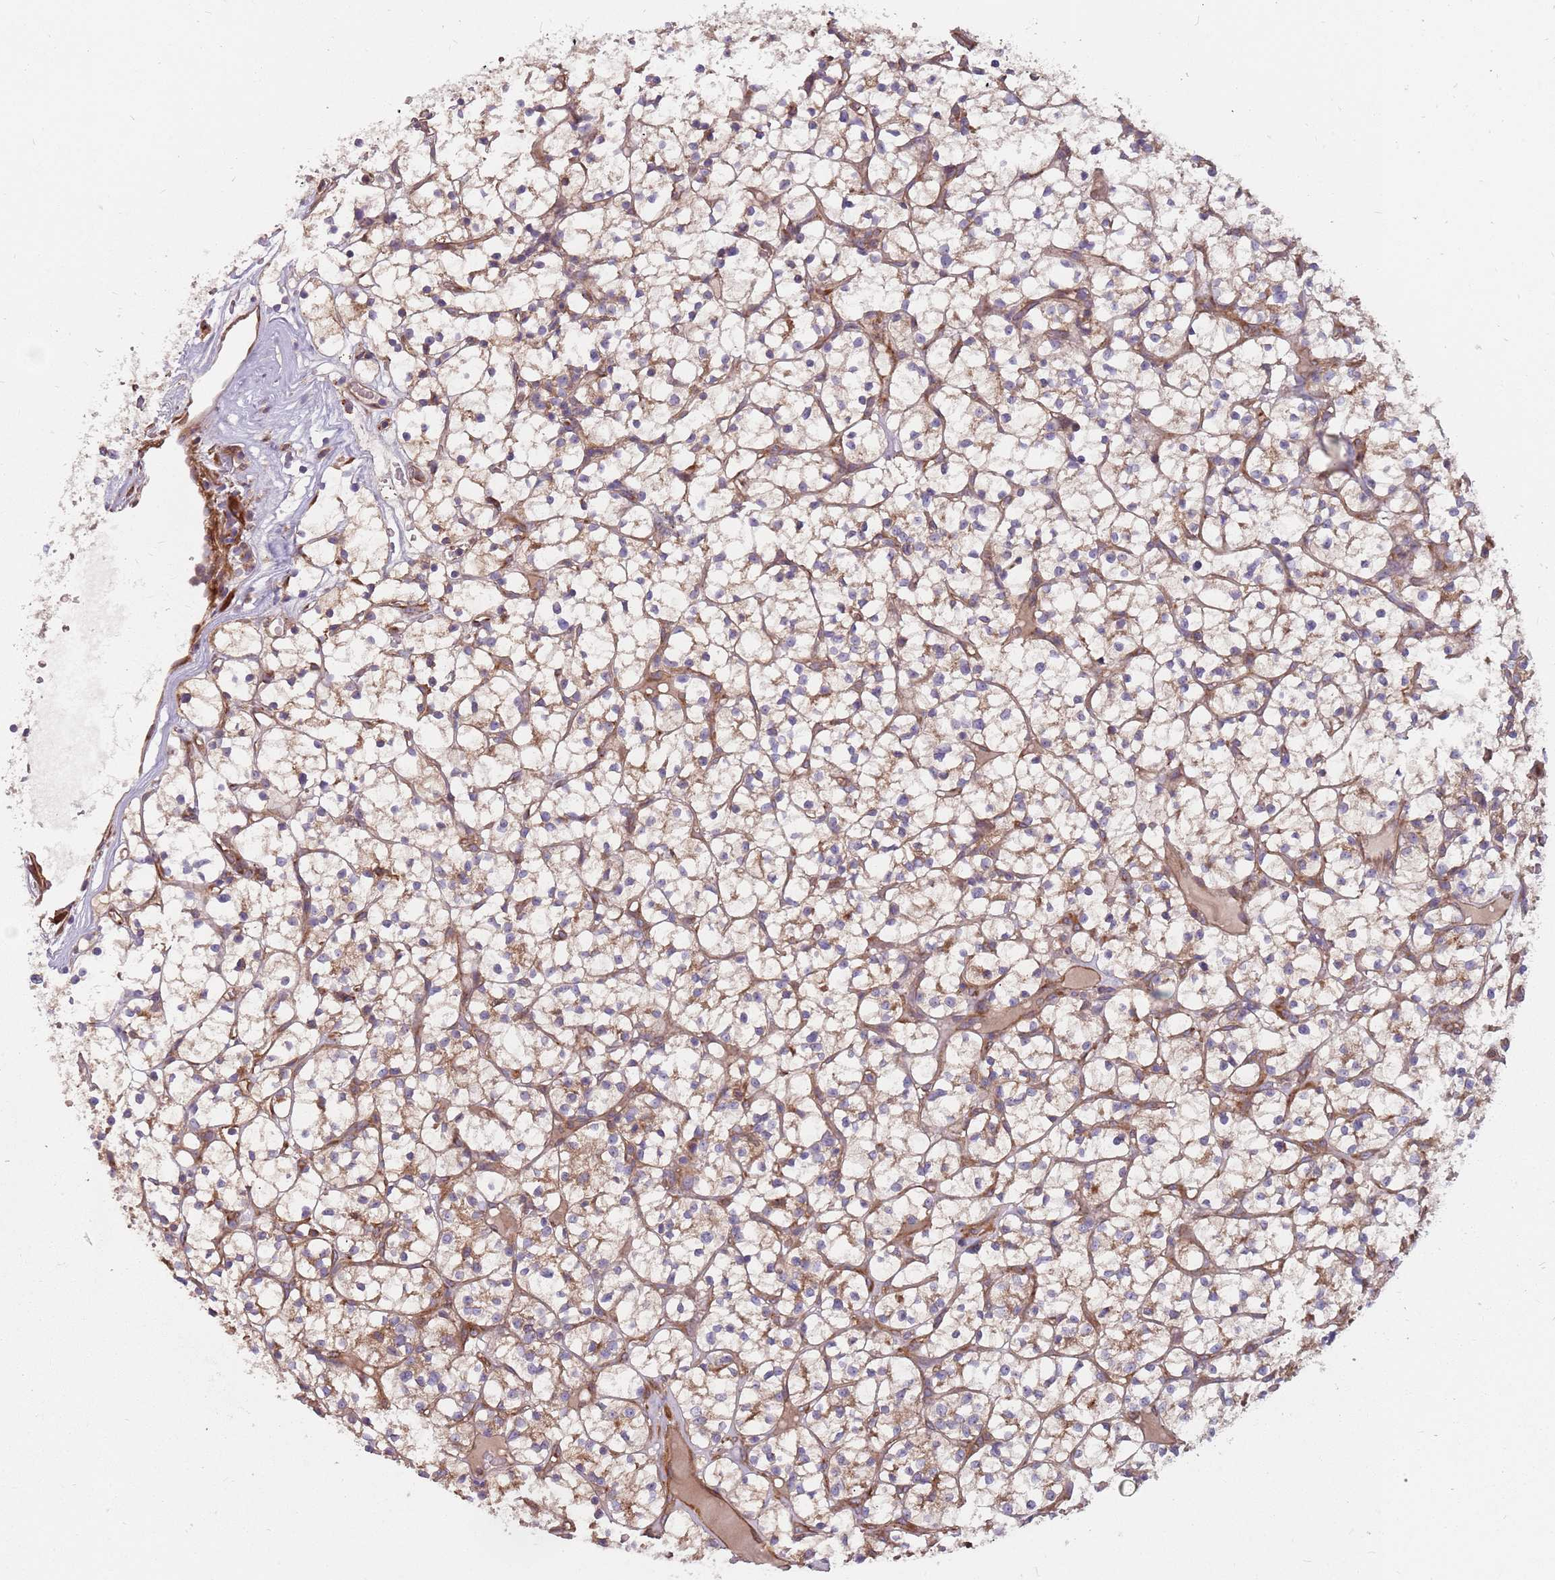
{"staining": {"intensity": "weak", "quantity": "<25%", "location": "cytoplasmic/membranous"}, "tissue": "renal cancer", "cell_type": "Tumor cells", "image_type": "cancer", "snomed": [{"axis": "morphology", "description": "Adenocarcinoma, NOS"}, {"axis": "topography", "description": "Kidney"}], "caption": "DAB immunohistochemical staining of human renal cancer shows no significant positivity in tumor cells.", "gene": "SPDL1", "patient": {"sex": "female", "age": 64}}